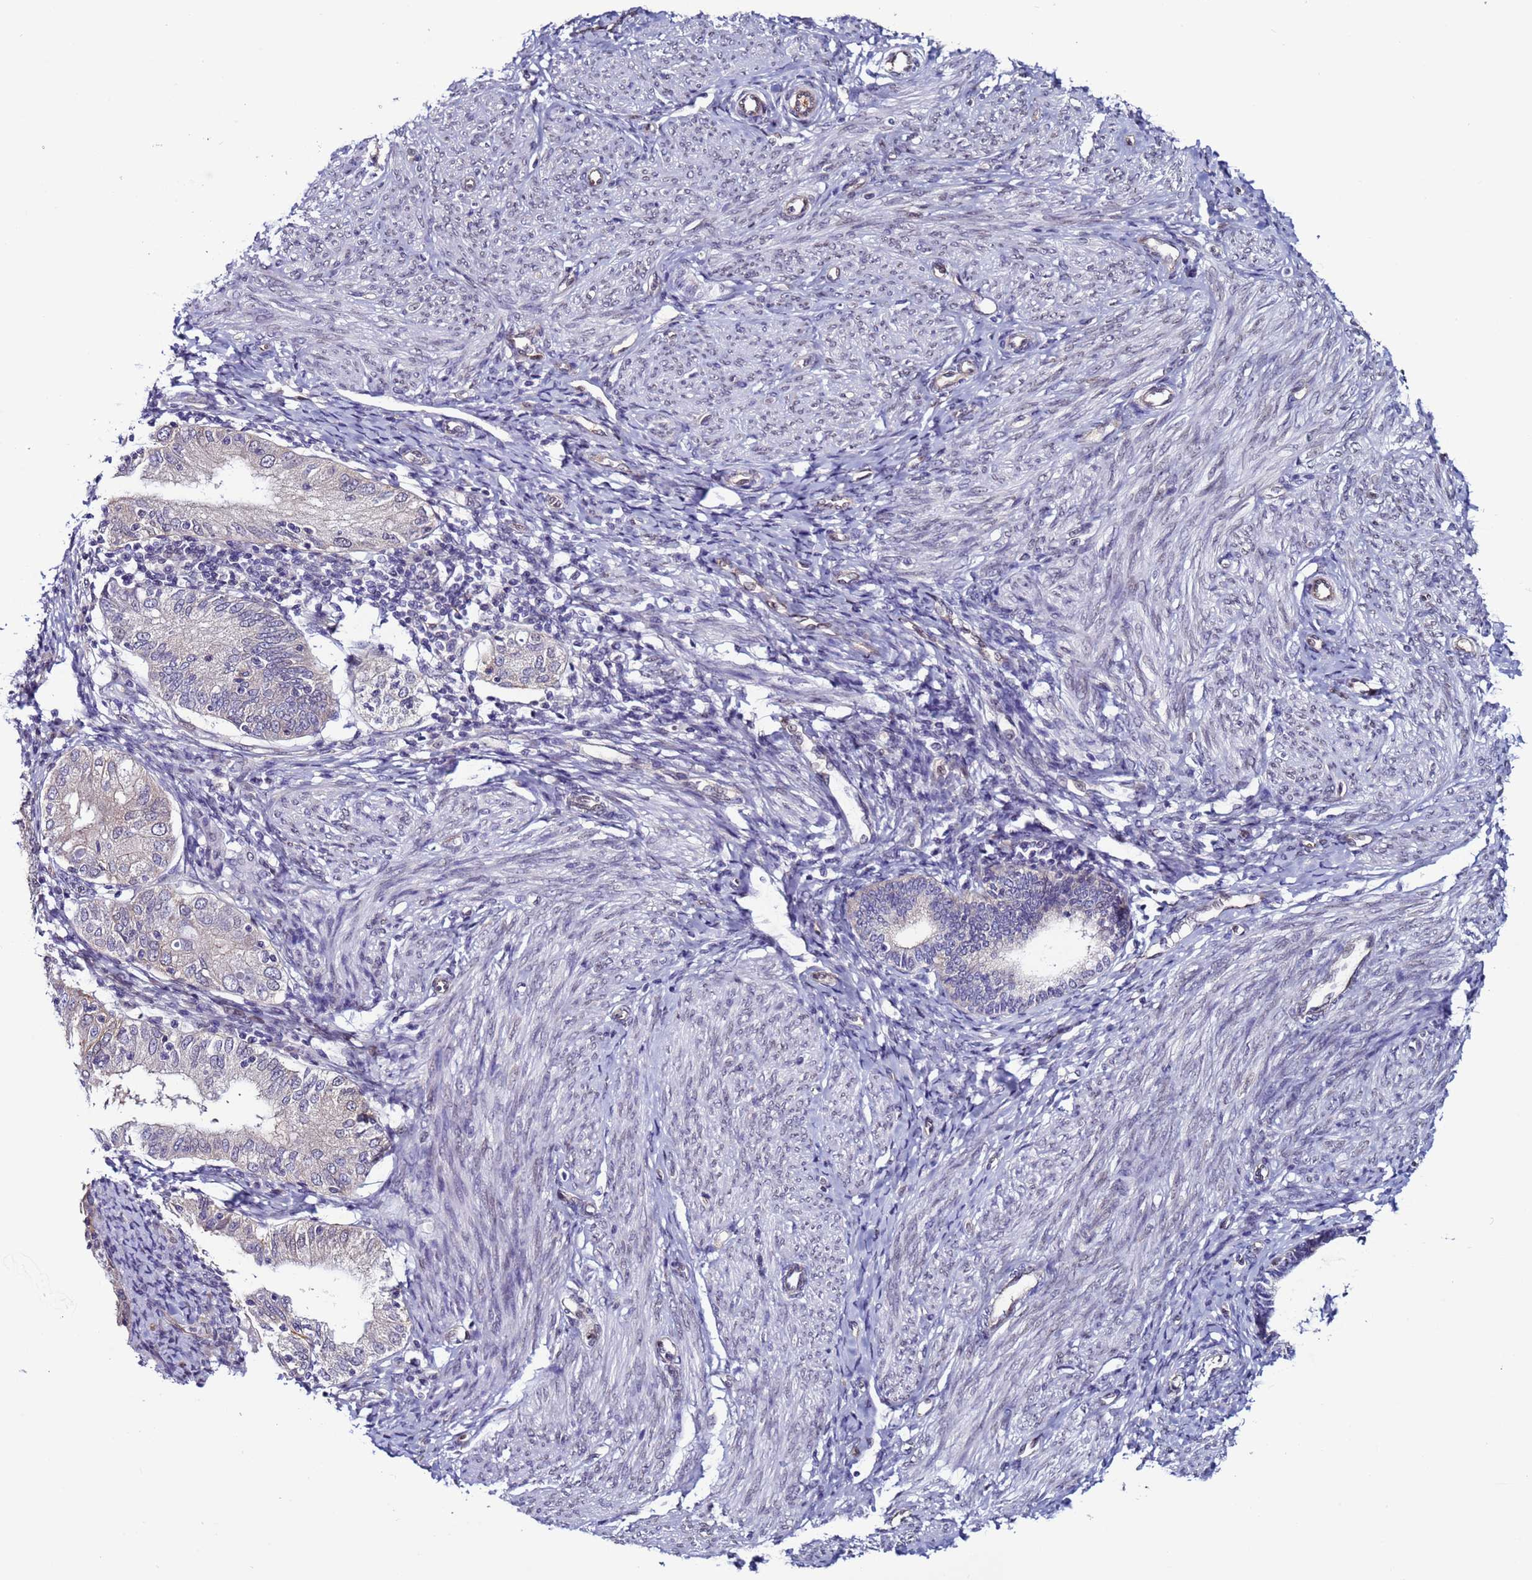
{"staining": {"intensity": "negative", "quantity": "none", "location": "none"}, "tissue": "endometrium", "cell_type": "Cells in endometrial stroma", "image_type": "normal", "snomed": [{"axis": "morphology", "description": "Normal tissue, NOS"}, {"axis": "topography", "description": "Endometrium"}], "caption": "Immunohistochemistry (IHC) image of unremarkable endometrium: human endometrium stained with DAB (3,3'-diaminobenzidine) exhibits no significant protein positivity in cells in endometrial stroma.", "gene": "TRIM37", "patient": {"sex": "female", "age": 72}}